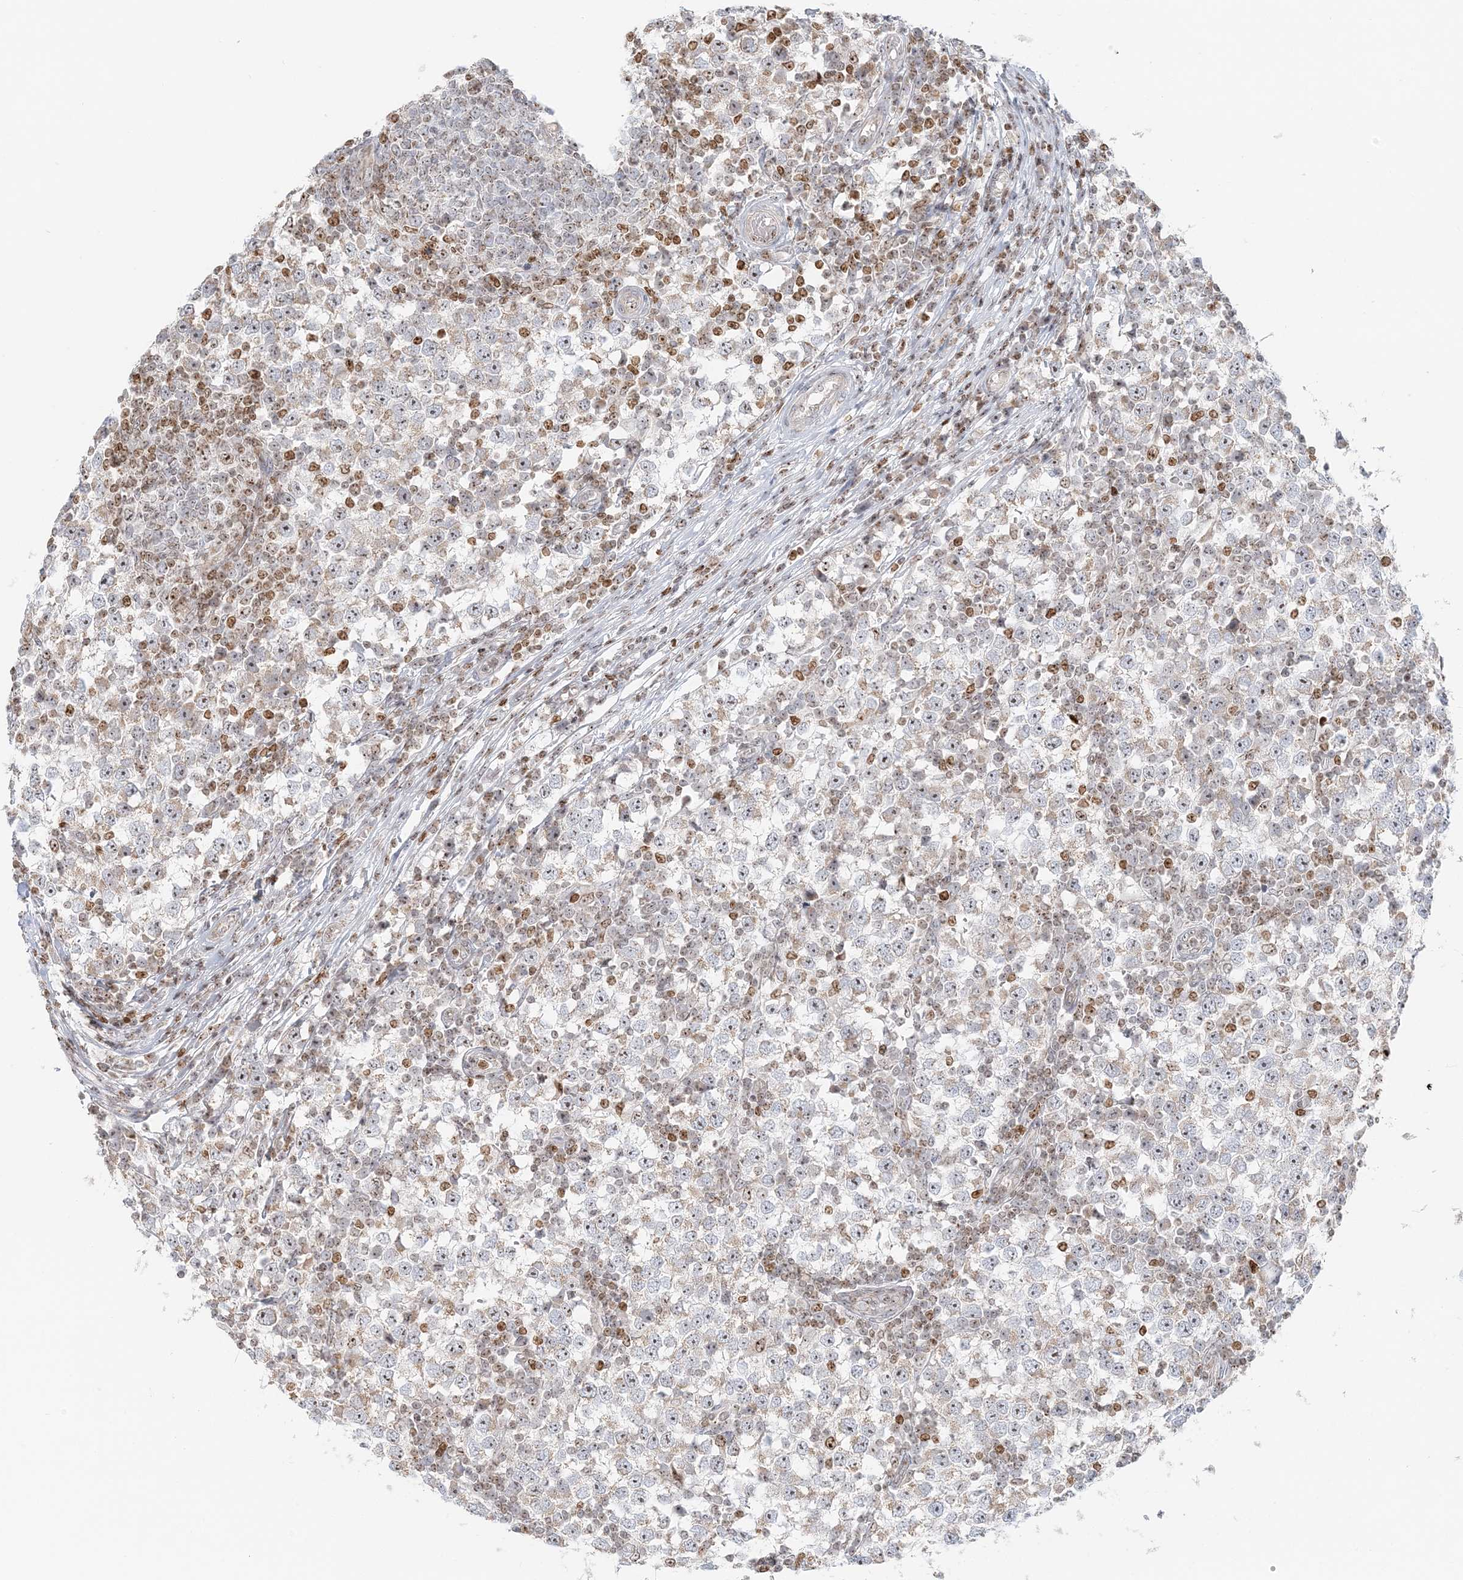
{"staining": {"intensity": "negative", "quantity": "none", "location": "none"}, "tissue": "testis cancer", "cell_type": "Tumor cells", "image_type": "cancer", "snomed": [{"axis": "morphology", "description": "Seminoma, NOS"}, {"axis": "topography", "description": "Testis"}], "caption": "Immunohistochemical staining of human testis seminoma exhibits no significant staining in tumor cells.", "gene": "UBE2F", "patient": {"sex": "male", "age": 65}}